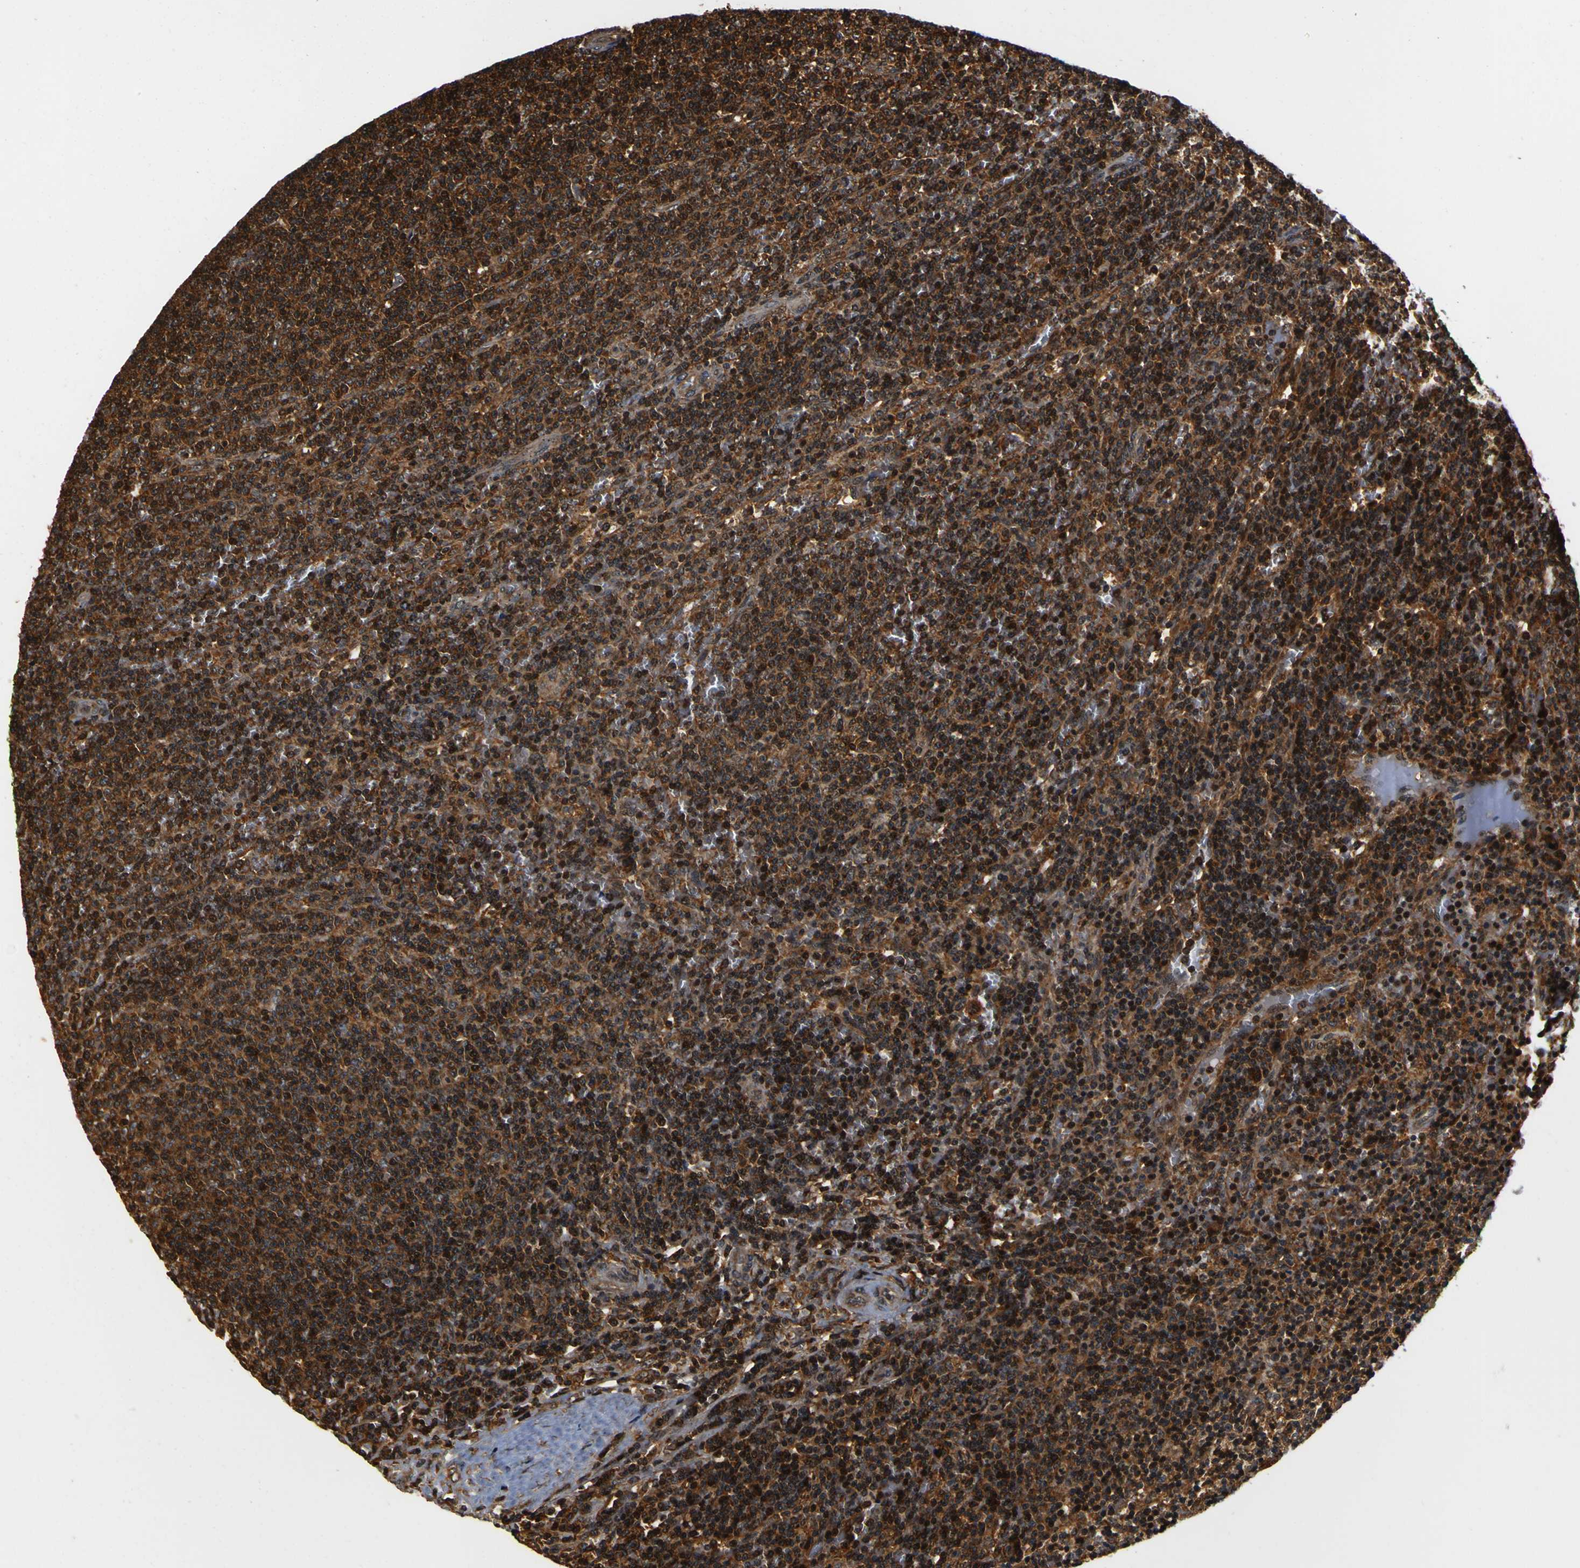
{"staining": {"intensity": "strong", "quantity": ">75%", "location": "cytoplasmic/membranous,nuclear"}, "tissue": "lymphoma", "cell_type": "Tumor cells", "image_type": "cancer", "snomed": [{"axis": "morphology", "description": "Malignant lymphoma, non-Hodgkin's type, Low grade"}, {"axis": "topography", "description": "Spleen"}], "caption": "The photomicrograph shows a brown stain indicating the presence of a protein in the cytoplasmic/membranous and nuclear of tumor cells in lymphoma.", "gene": "LRP4", "patient": {"sex": "female", "age": 50}}